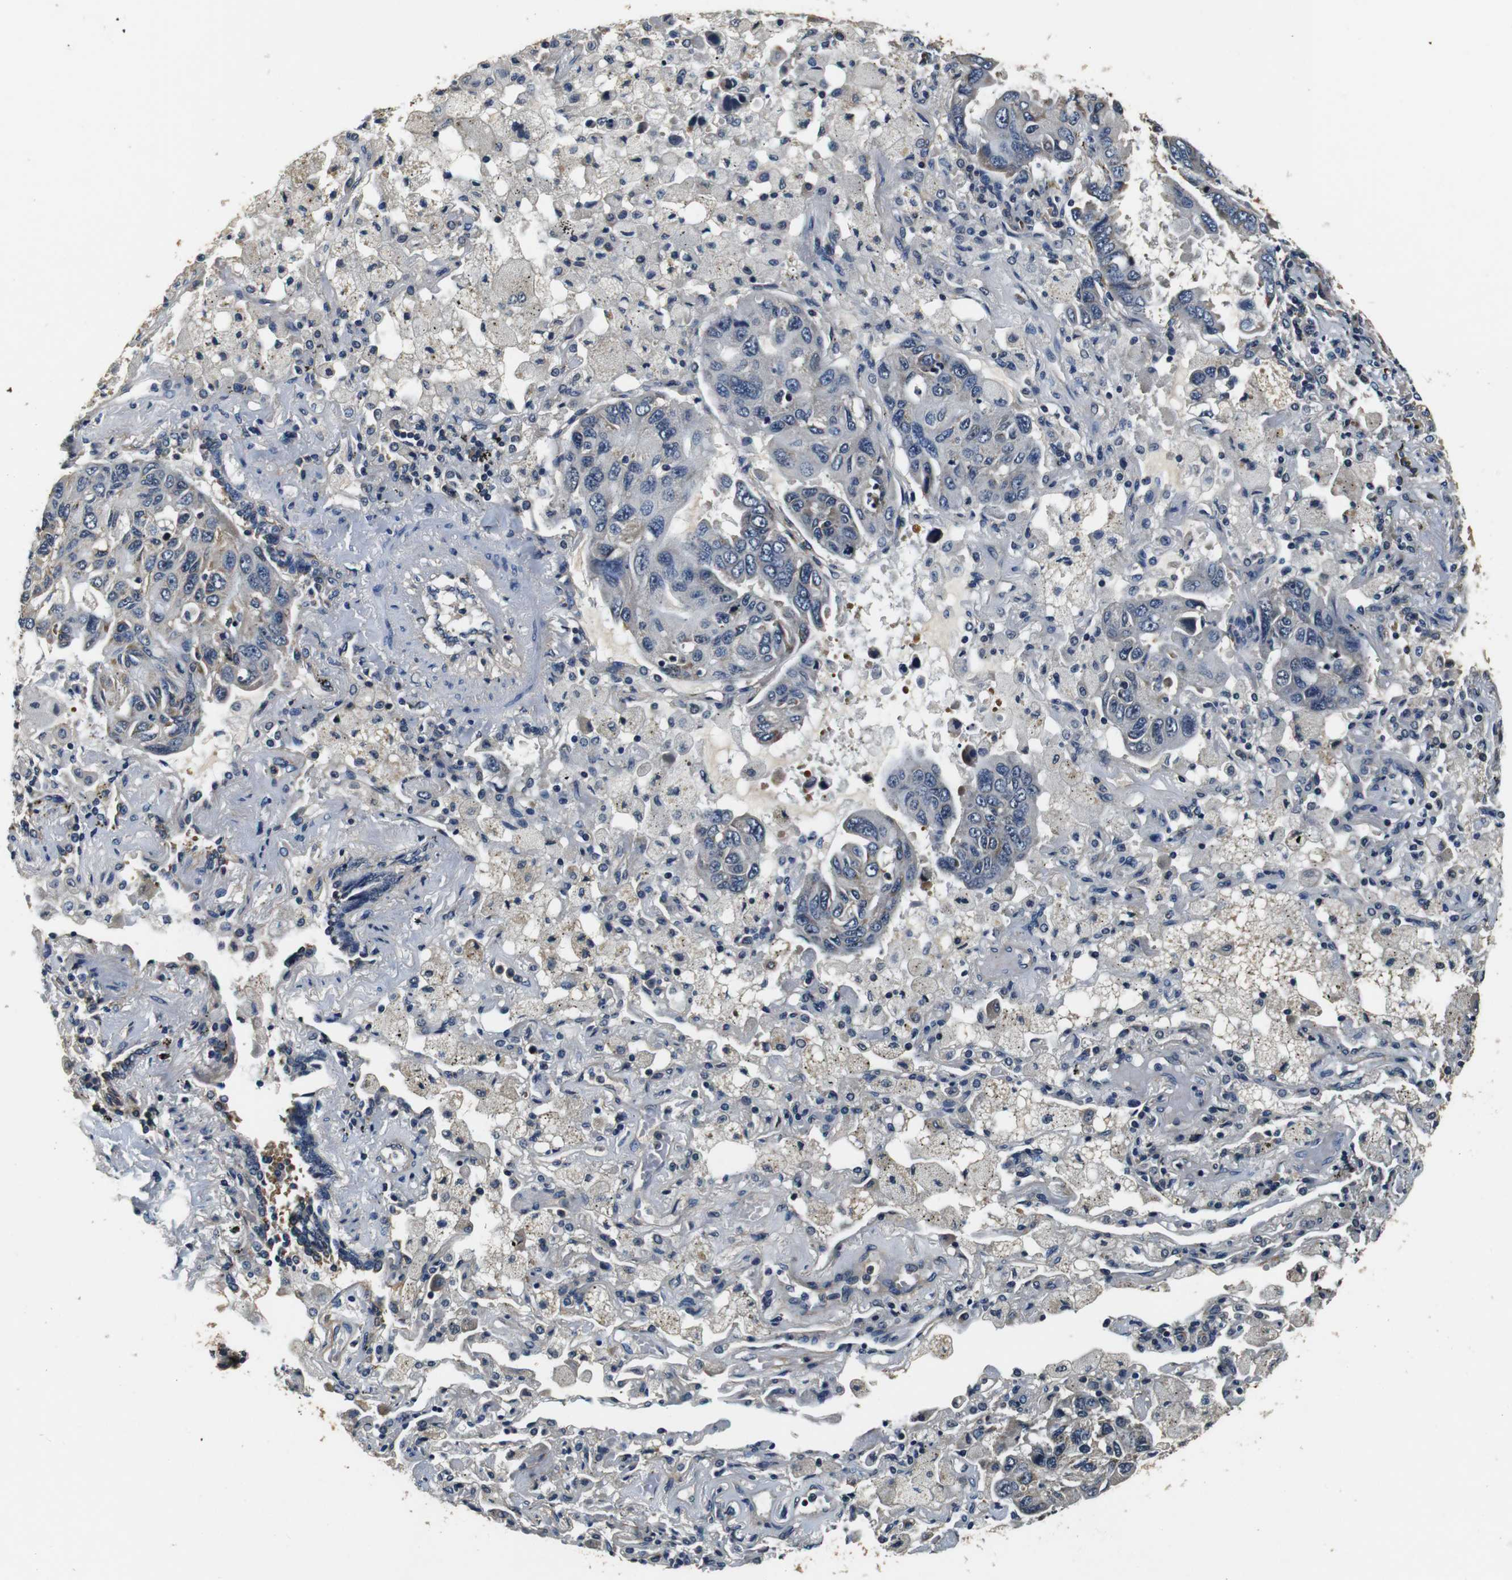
{"staining": {"intensity": "negative", "quantity": "none", "location": "none"}, "tissue": "lung cancer", "cell_type": "Tumor cells", "image_type": "cancer", "snomed": [{"axis": "morphology", "description": "Adenocarcinoma, NOS"}, {"axis": "topography", "description": "Lung"}], "caption": "An immunohistochemistry histopathology image of lung adenocarcinoma is shown. There is no staining in tumor cells of lung adenocarcinoma.", "gene": "COL1A1", "patient": {"sex": "male", "age": 64}}